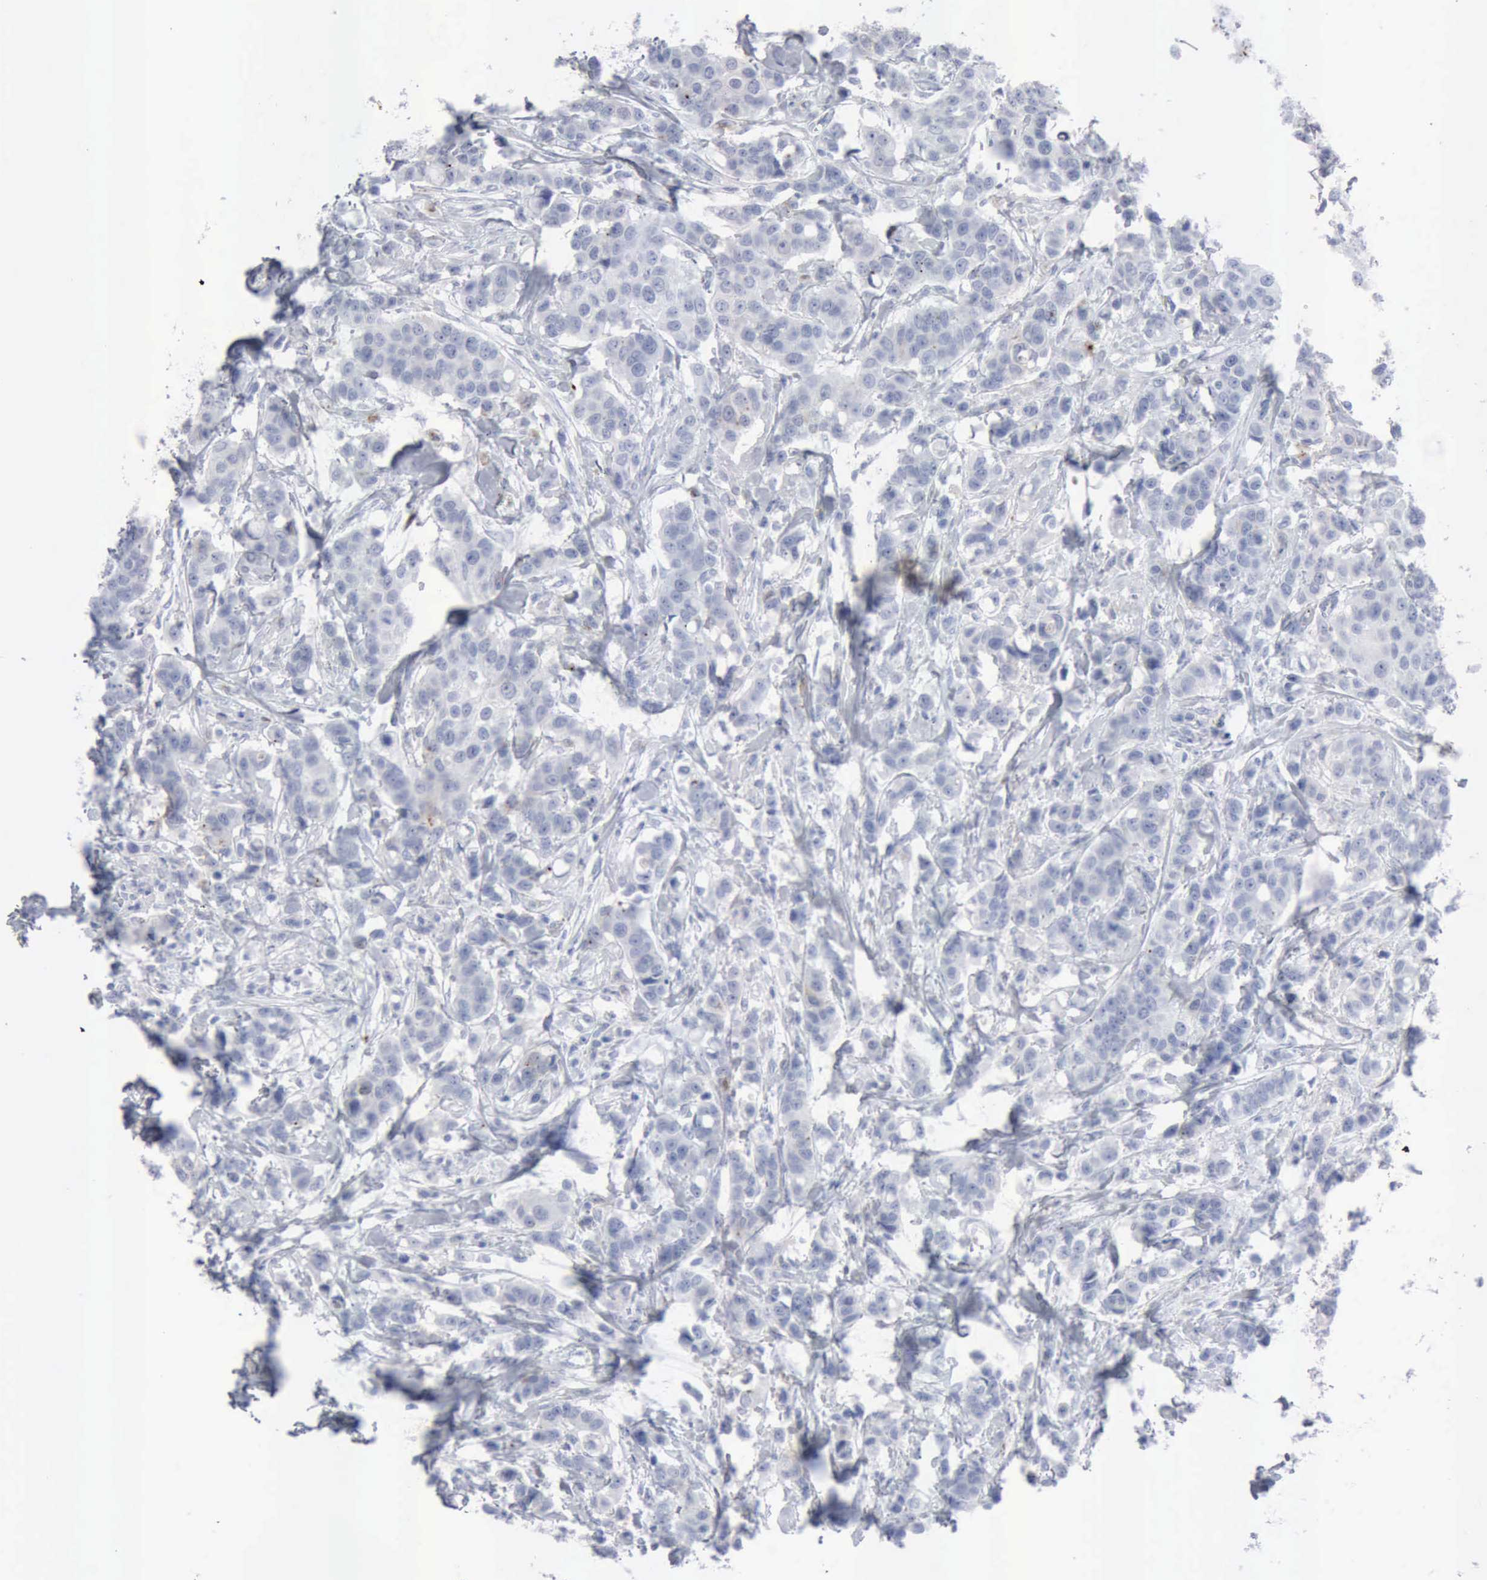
{"staining": {"intensity": "negative", "quantity": "none", "location": "none"}, "tissue": "breast cancer", "cell_type": "Tumor cells", "image_type": "cancer", "snomed": [{"axis": "morphology", "description": "Duct carcinoma"}, {"axis": "topography", "description": "Breast"}], "caption": "The image displays no significant positivity in tumor cells of breast infiltrating ductal carcinoma.", "gene": "GLA", "patient": {"sex": "female", "age": 27}}